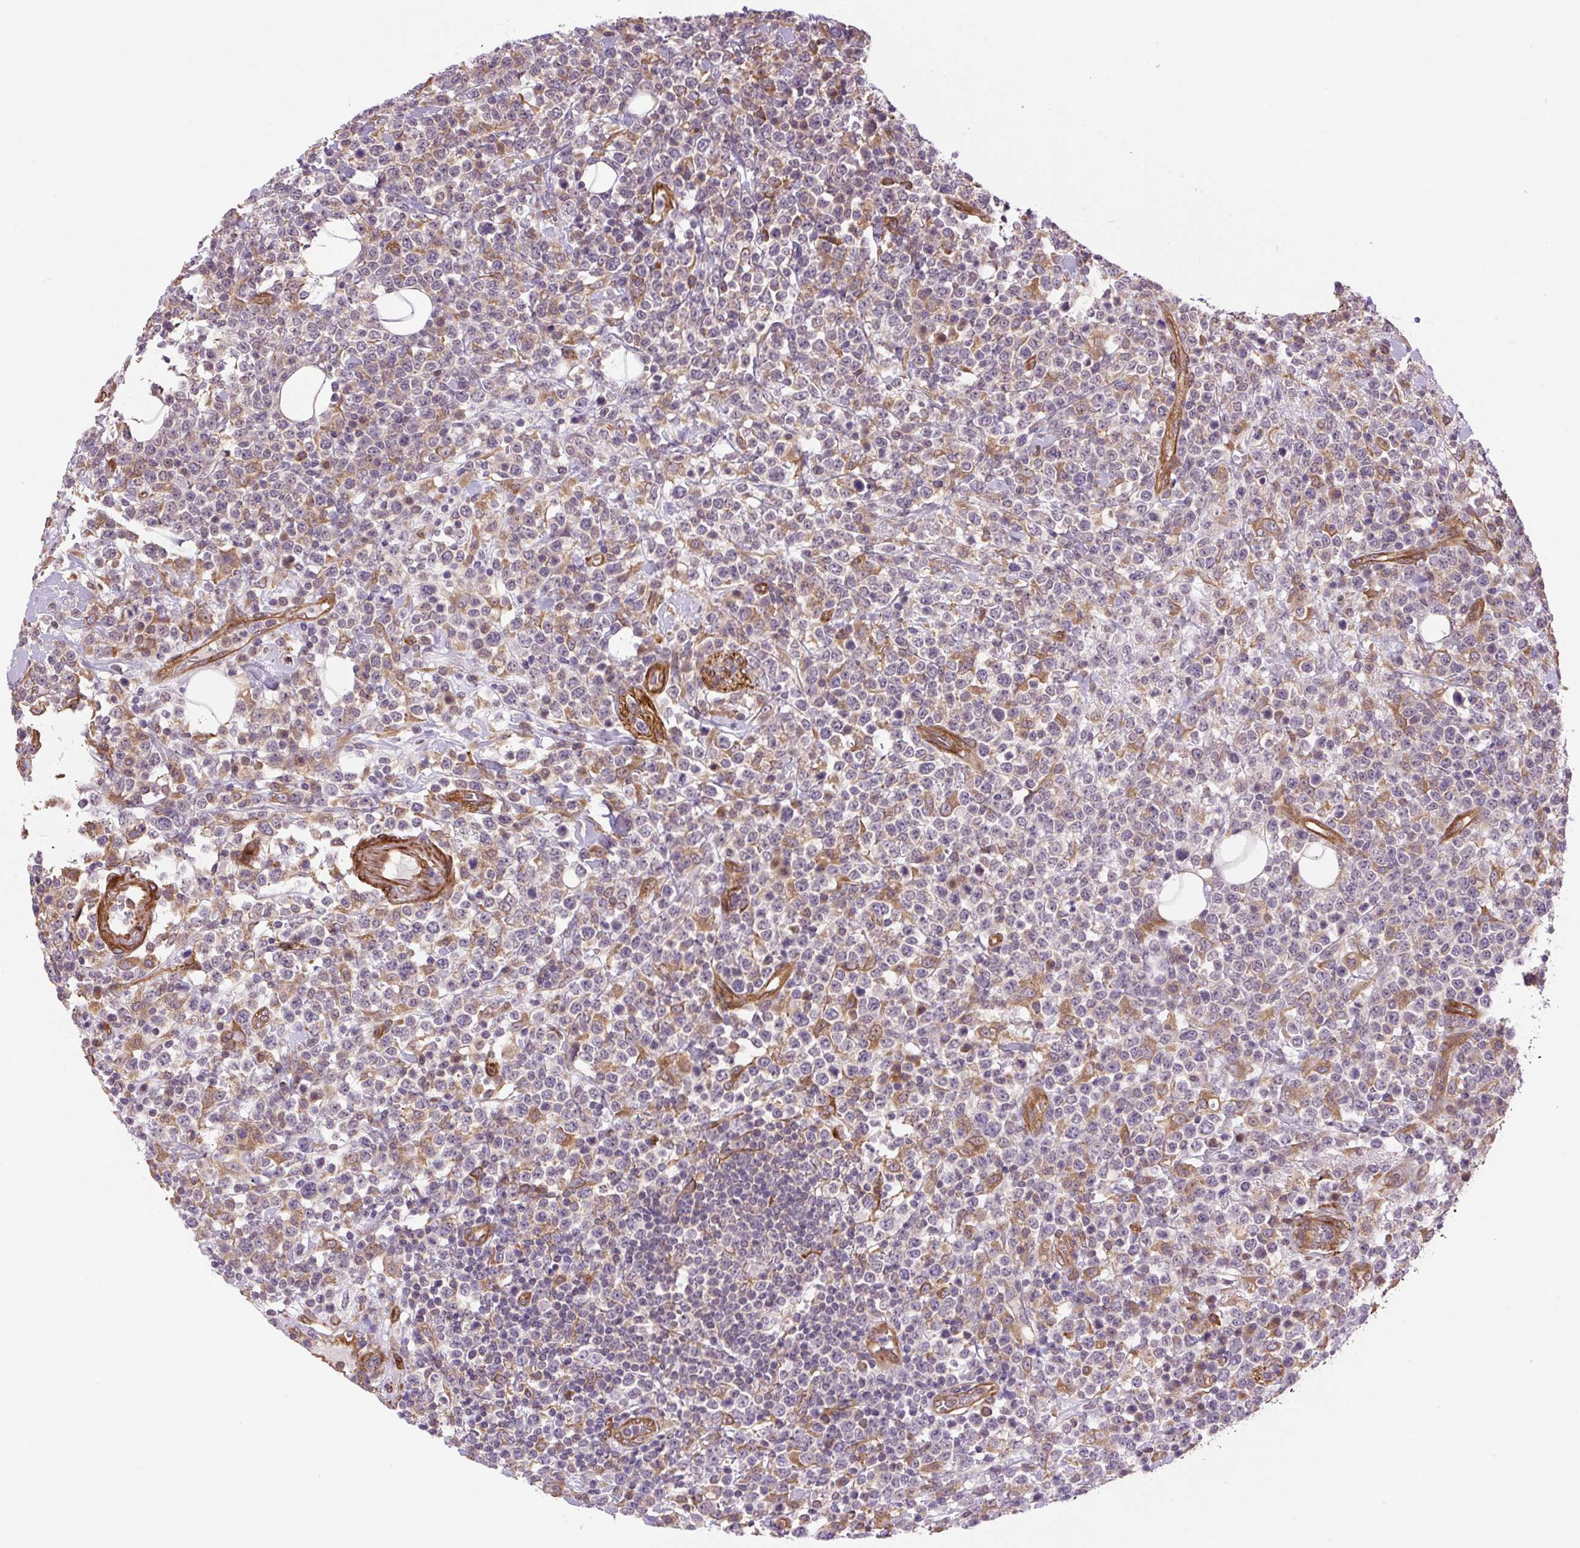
{"staining": {"intensity": "negative", "quantity": "none", "location": "none"}, "tissue": "lymphoma", "cell_type": "Tumor cells", "image_type": "cancer", "snomed": [{"axis": "morphology", "description": "Malignant lymphoma, non-Hodgkin's type, High grade"}, {"axis": "topography", "description": "Colon"}], "caption": "The IHC micrograph has no significant staining in tumor cells of malignant lymphoma, non-Hodgkin's type (high-grade) tissue. Brightfield microscopy of IHC stained with DAB (brown) and hematoxylin (blue), captured at high magnification.", "gene": "SEPTIN10", "patient": {"sex": "female", "age": 53}}